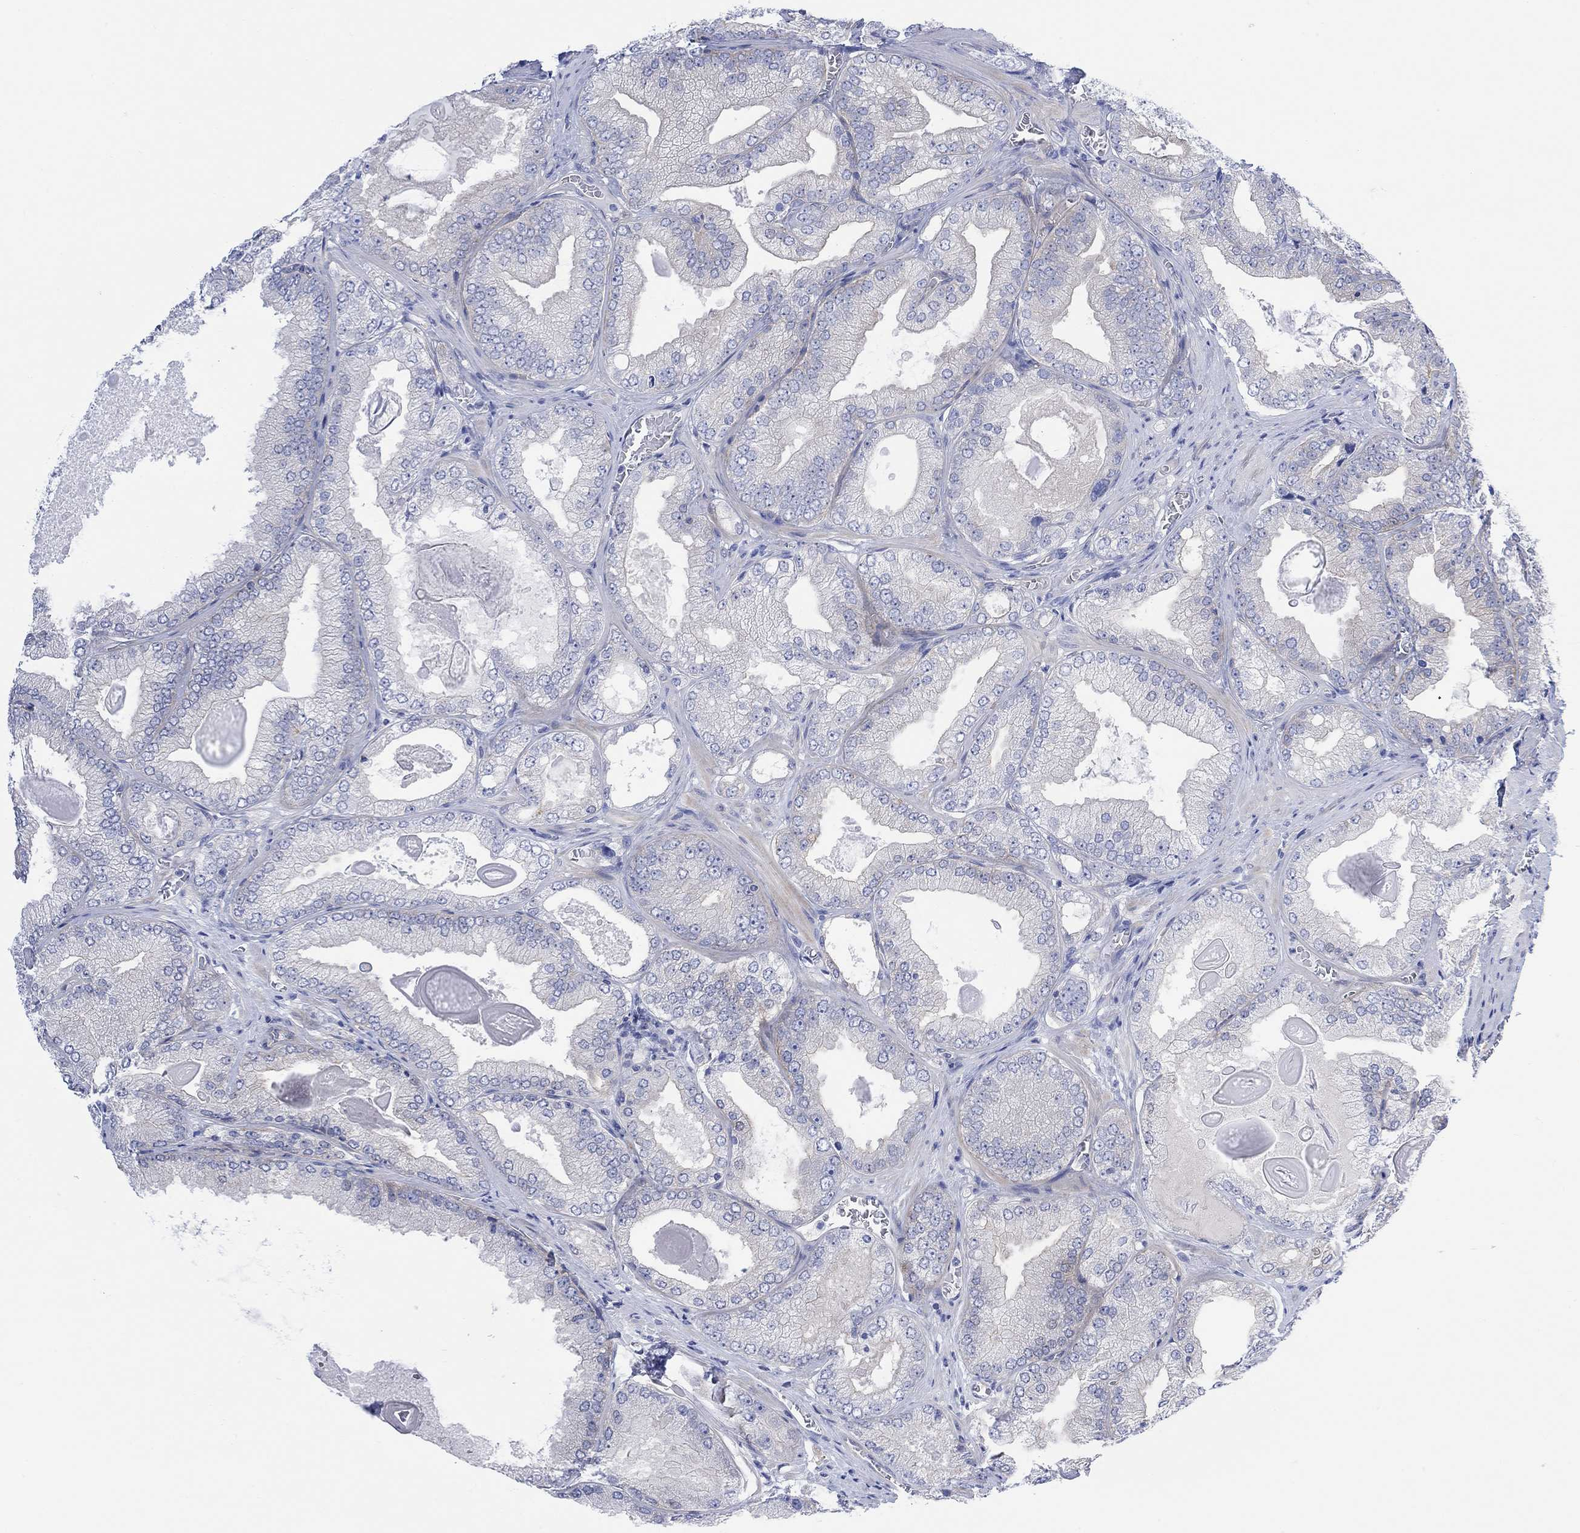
{"staining": {"intensity": "negative", "quantity": "none", "location": "none"}, "tissue": "prostate cancer", "cell_type": "Tumor cells", "image_type": "cancer", "snomed": [{"axis": "morphology", "description": "Adenocarcinoma, Low grade"}, {"axis": "topography", "description": "Prostate"}], "caption": "There is no significant staining in tumor cells of adenocarcinoma (low-grade) (prostate).", "gene": "TLDC2", "patient": {"sex": "male", "age": 72}}